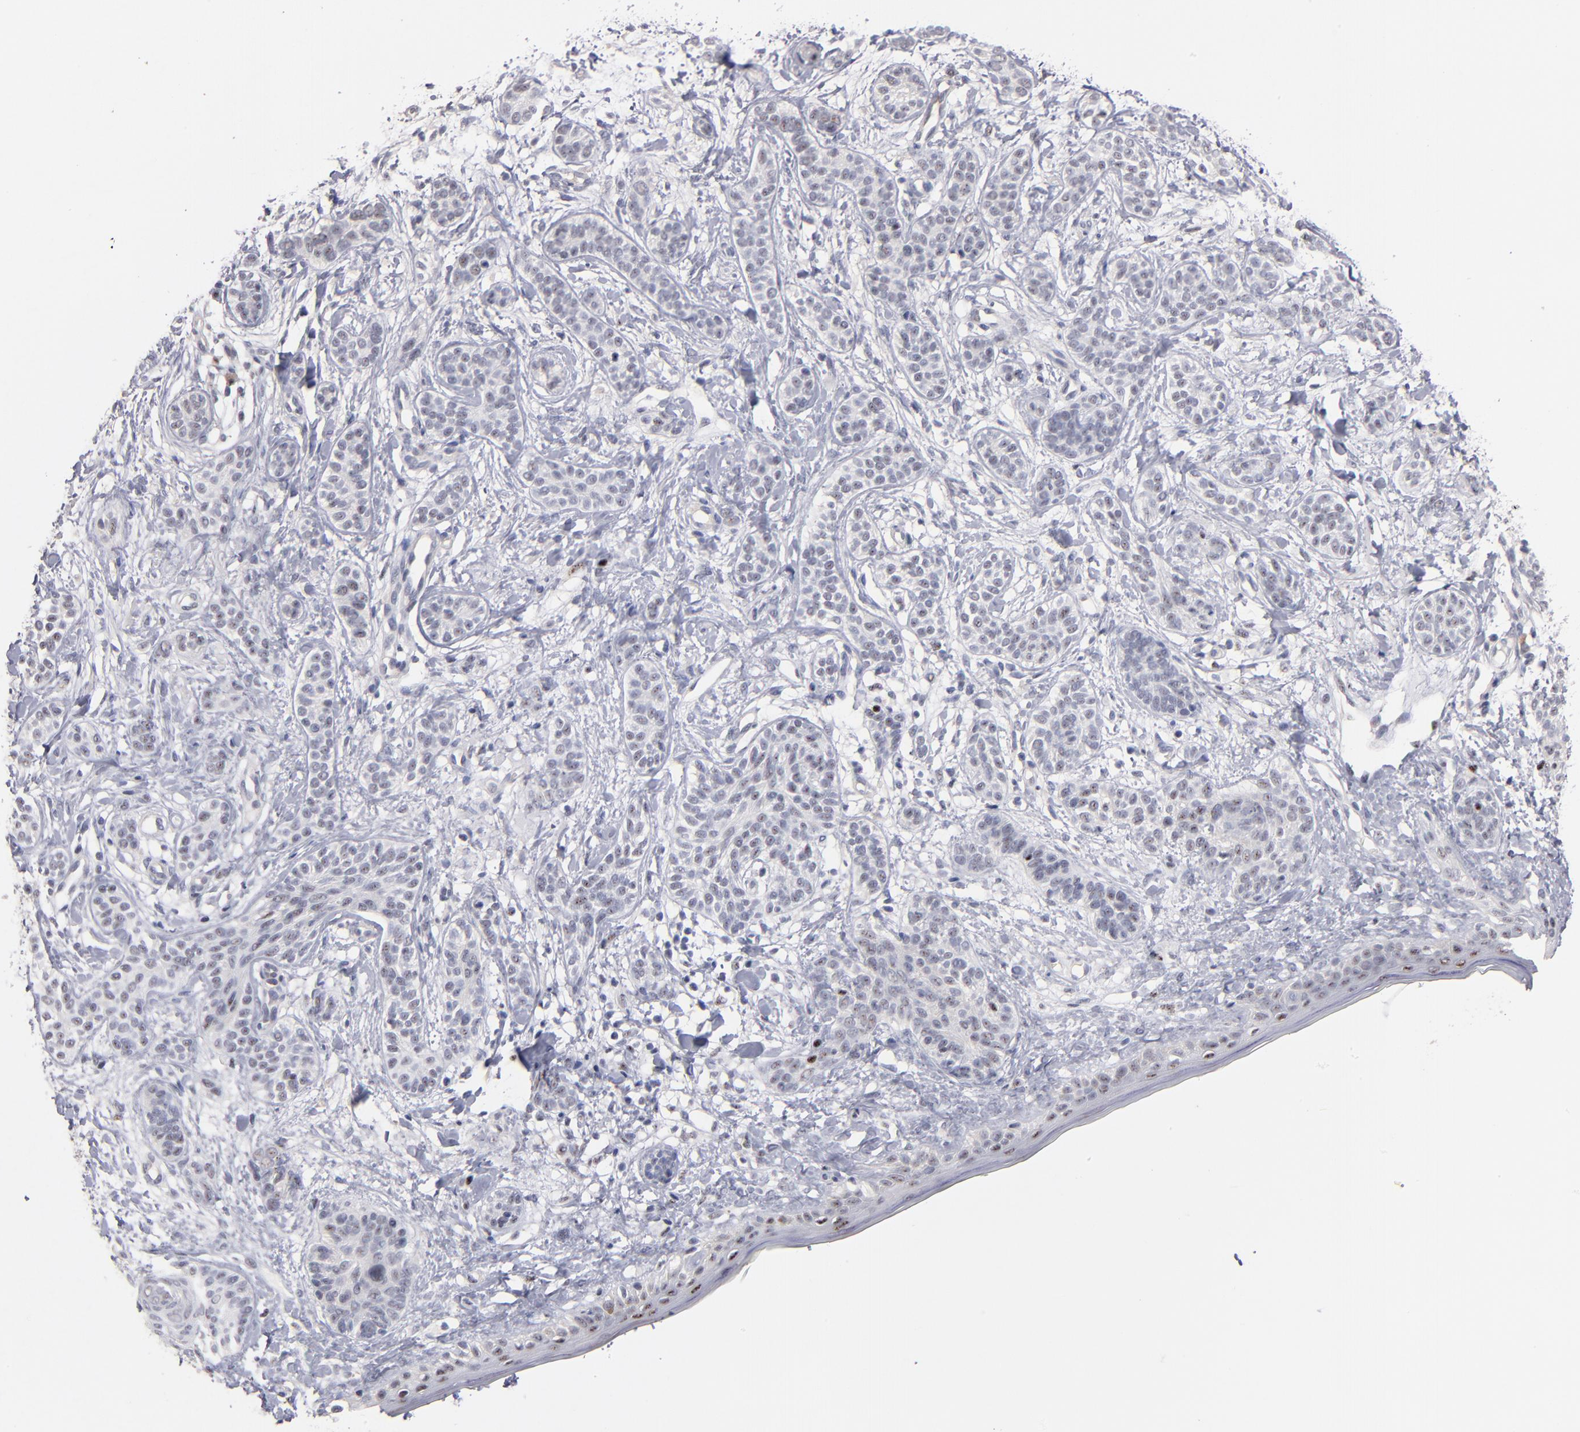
{"staining": {"intensity": "weak", "quantity": "<25%", "location": "nuclear"}, "tissue": "skin cancer", "cell_type": "Tumor cells", "image_type": "cancer", "snomed": [{"axis": "morphology", "description": "Normal tissue, NOS"}, {"axis": "morphology", "description": "Basal cell carcinoma"}, {"axis": "topography", "description": "Skin"}], "caption": "The IHC photomicrograph has no significant staining in tumor cells of skin basal cell carcinoma tissue.", "gene": "RAF1", "patient": {"sex": "male", "age": 63}}